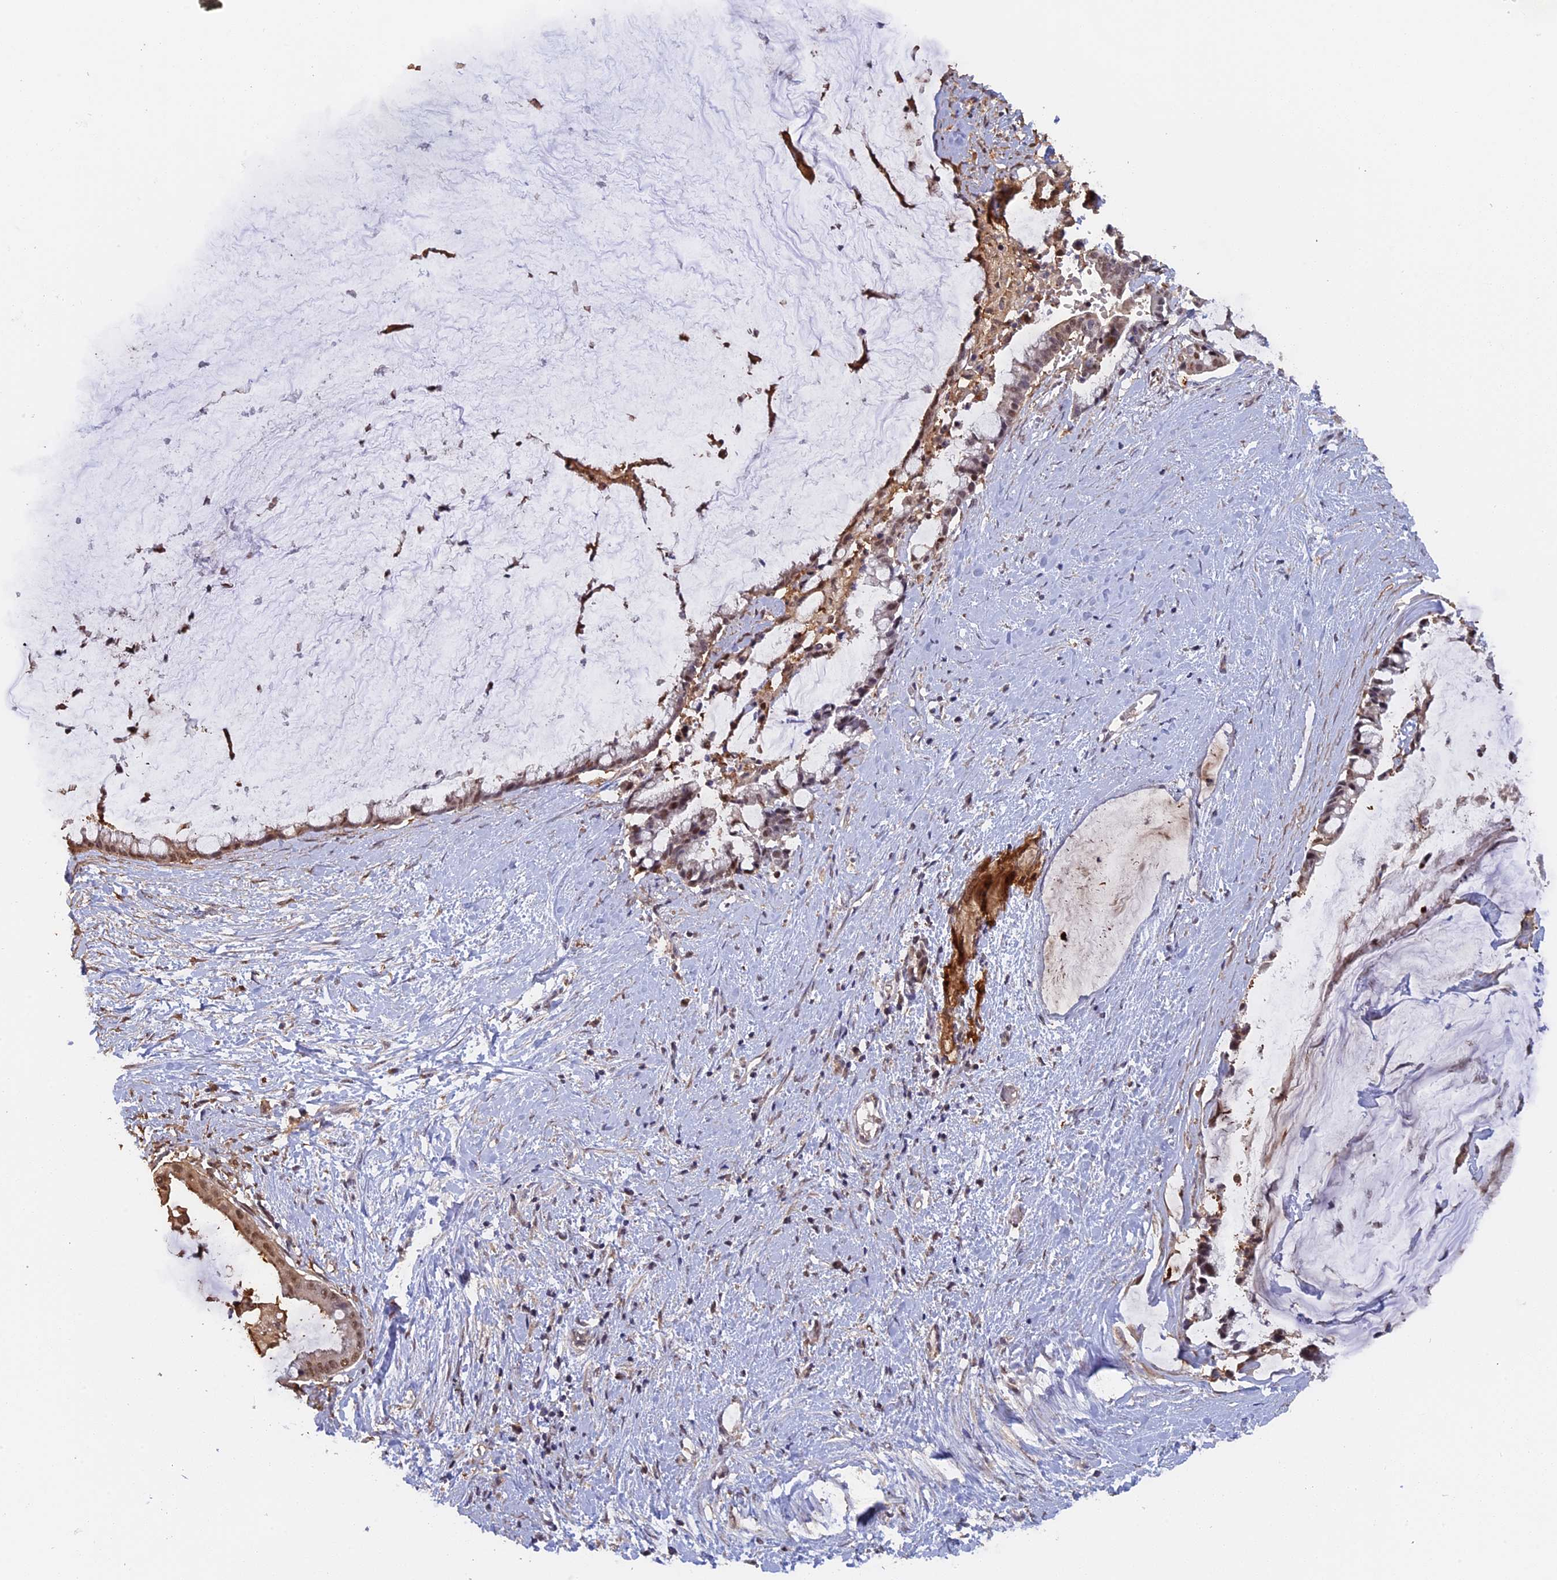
{"staining": {"intensity": "moderate", "quantity": "25%-75%", "location": "nuclear"}, "tissue": "pancreatic cancer", "cell_type": "Tumor cells", "image_type": "cancer", "snomed": [{"axis": "morphology", "description": "Adenocarcinoma, NOS"}, {"axis": "topography", "description": "Pancreas"}], "caption": "A brown stain highlights moderate nuclear expression of a protein in adenocarcinoma (pancreatic) tumor cells.", "gene": "FAM98C", "patient": {"sex": "male", "age": 41}}